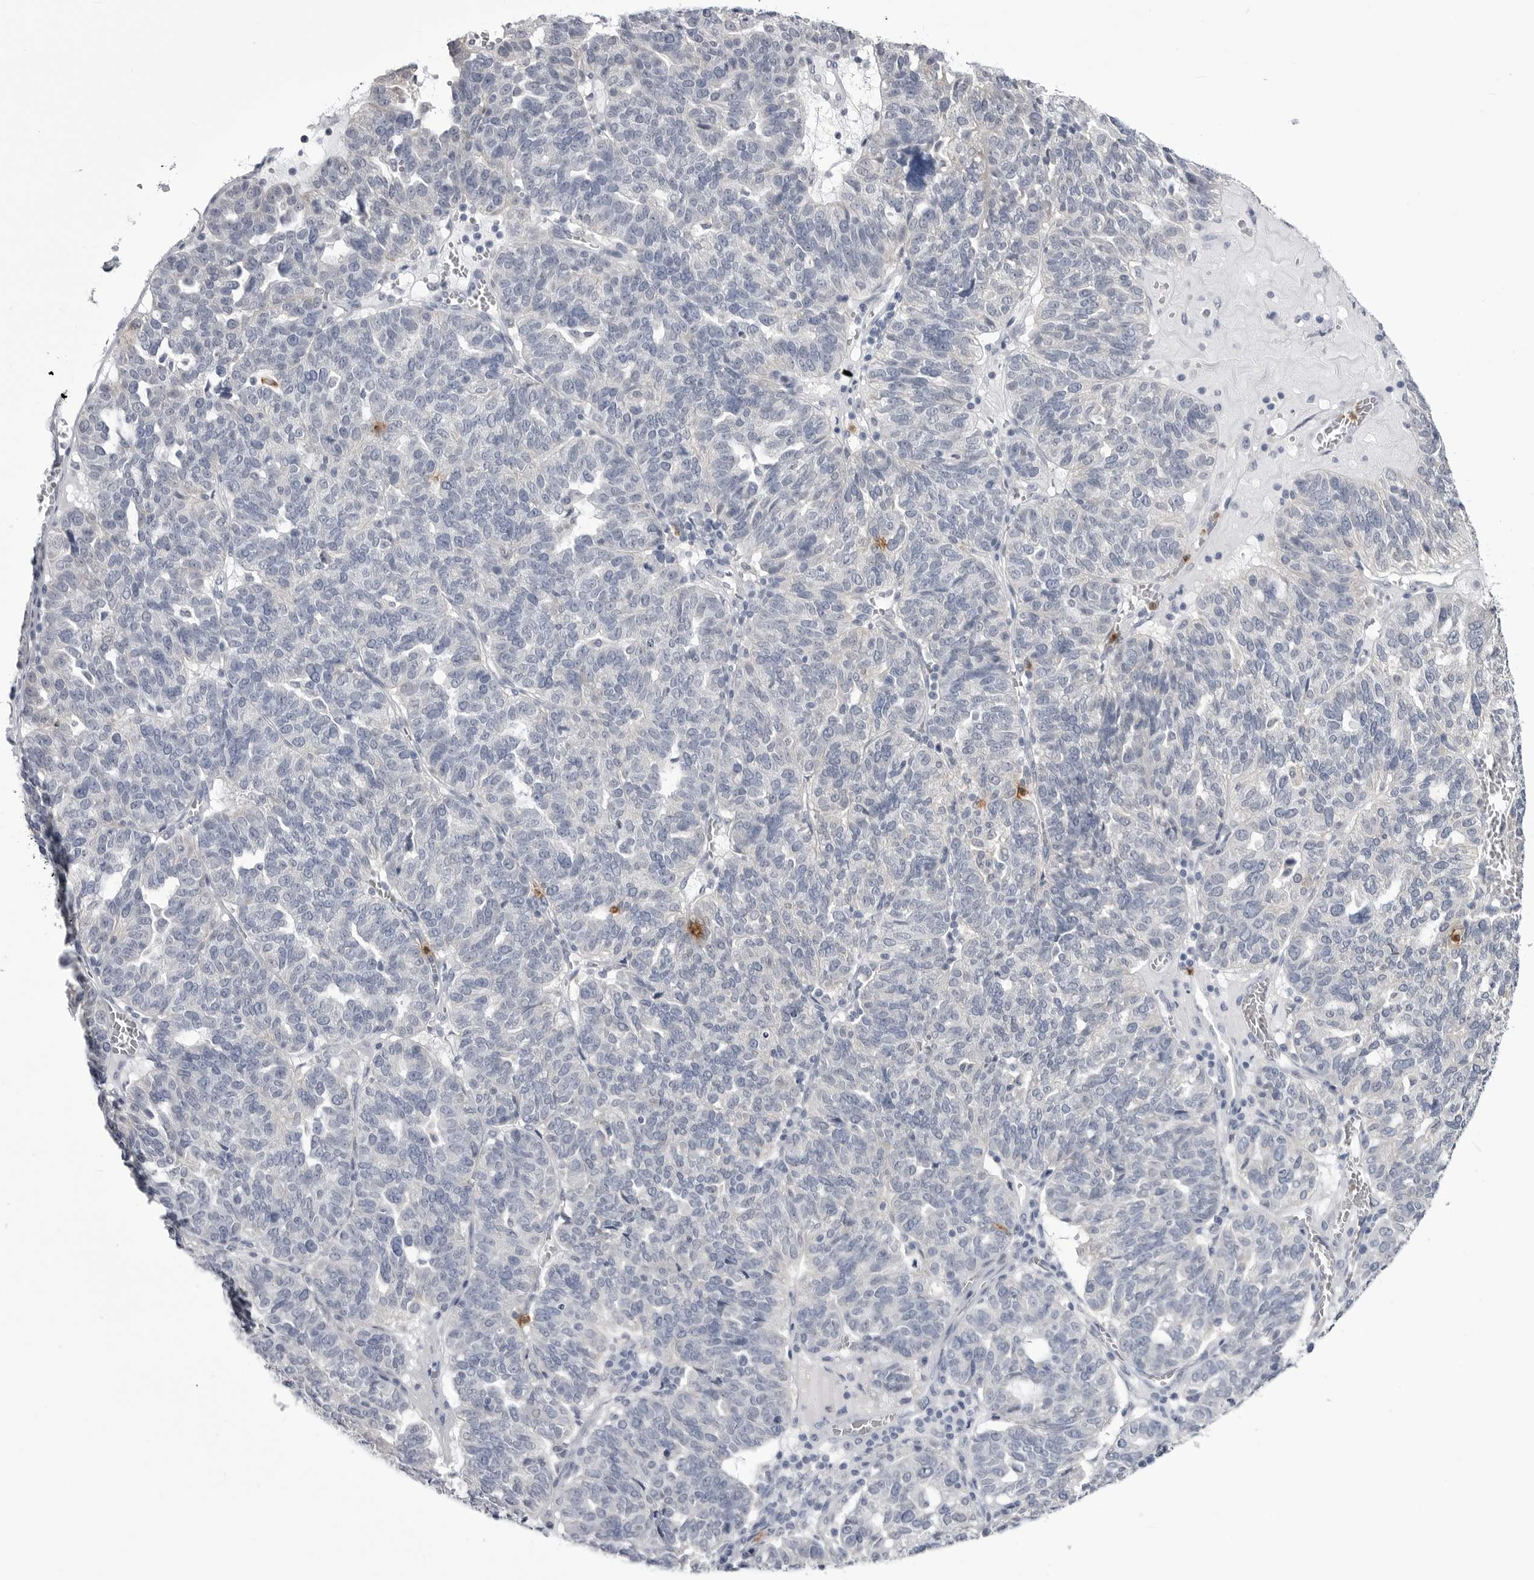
{"staining": {"intensity": "negative", "quantity": "none", "location": "none"}, "tissue": "ovarian cancer", "cell_type": "Tumor cells", "image_type": "cancer", "snomed": [{"axis": "morphology", "description": "Cystadenocarcinoma, serous, NOS"}, {"axis": "topography", "description": "Ovary"}], "caption": "Ovarian serous cystadenocarcinoma was stained to show a protein in brown. There is no significant expression in tumor cells.", "gene": "STAP2", "patient": {"sex": "female", "age": 59}}